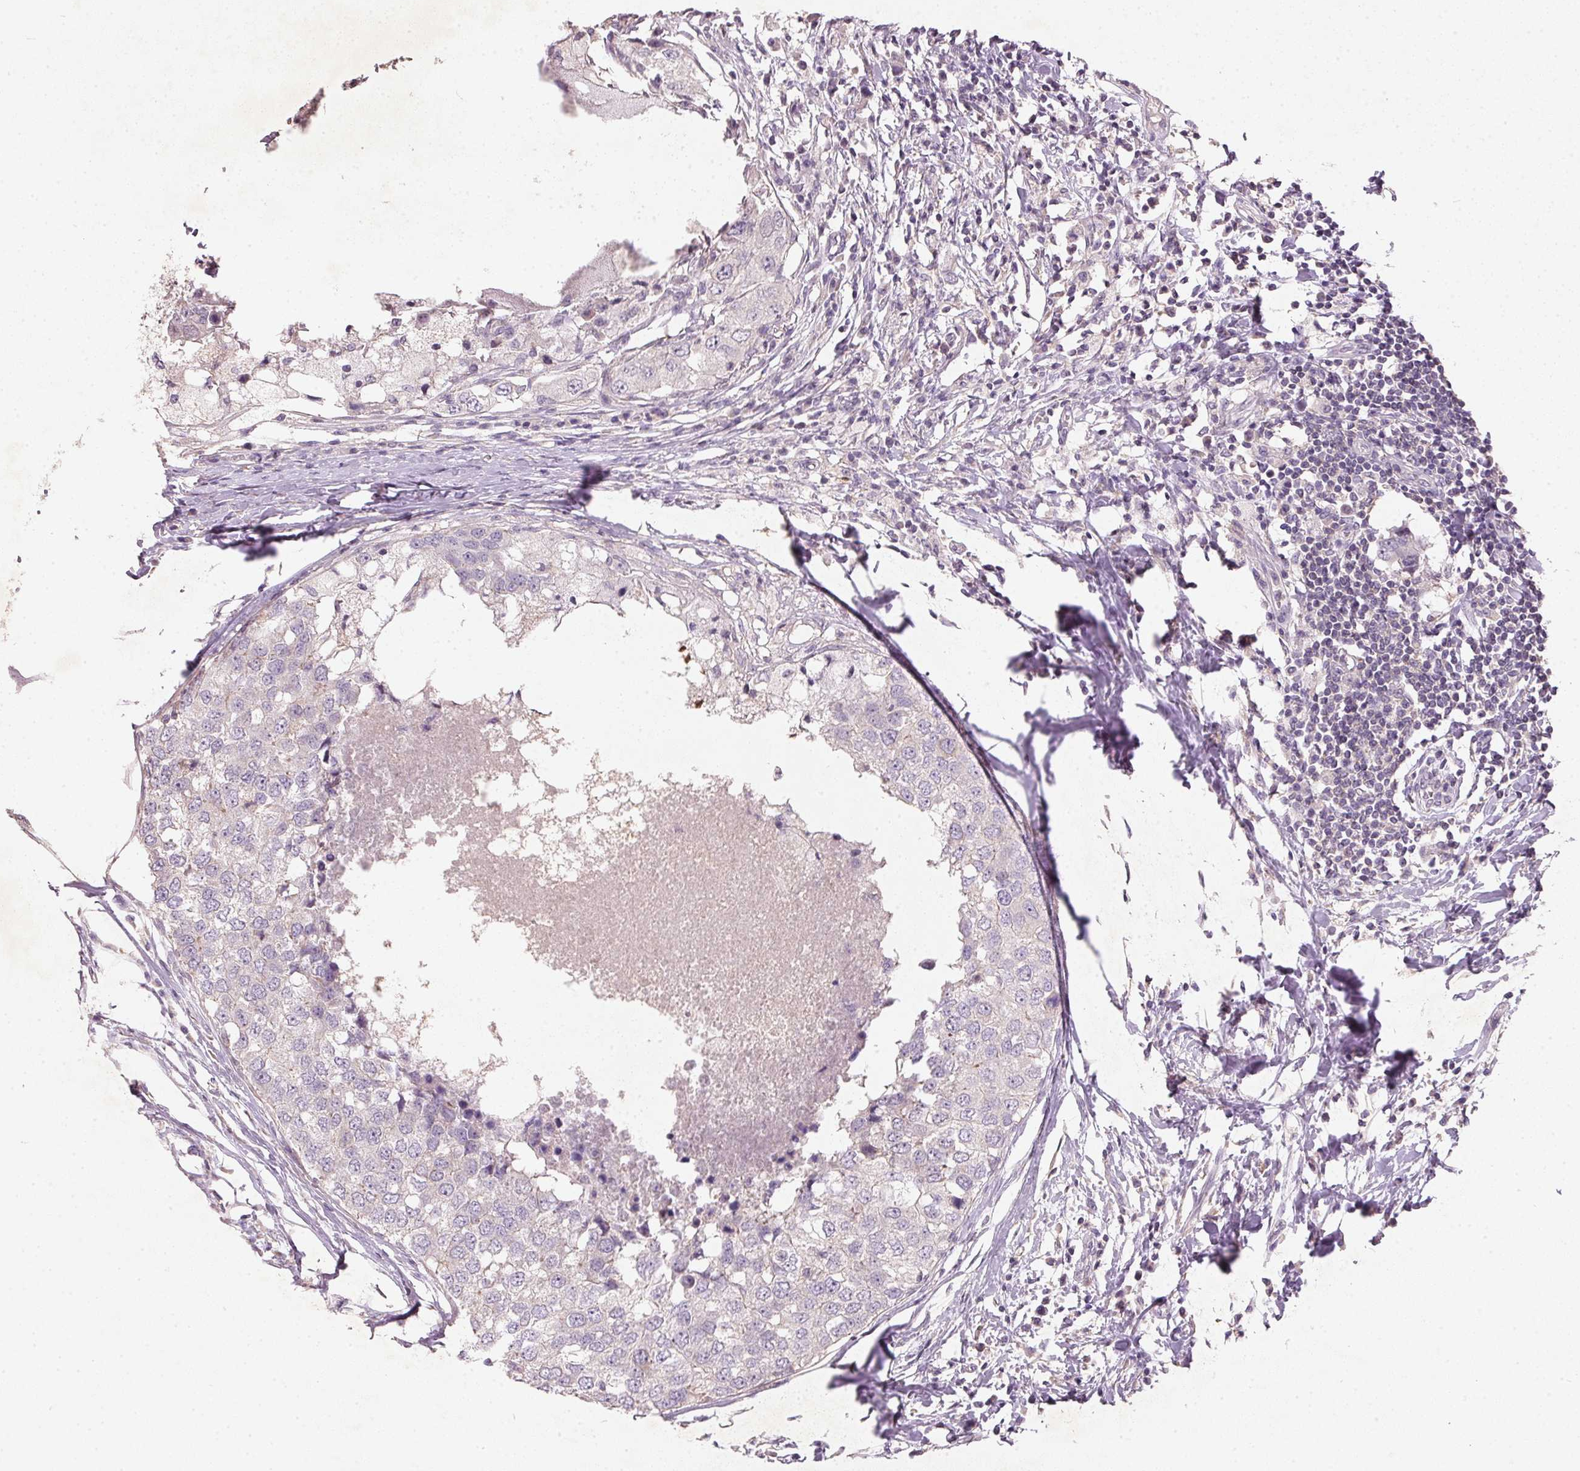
{"staining": {"intensity": "negative", "quantity": "none", "location": "none"}, "tissue": "breast cancer", "cell_type": "Tumor cells", "image_type": "cancer", "snomed": [{"axis": "morphology", "description": "Duct carcinoma"}, {"axis": "topography", "description": "Breast"}], "caption": "Intraductal carcinoma (breast) was stained to show a protein in brown. There is no significant positivity in tumor cells. (IHC, brightfield microscopy, high magnification).", "gene": "KCNK15", "patient": {"sex": "female", "age": 27}}